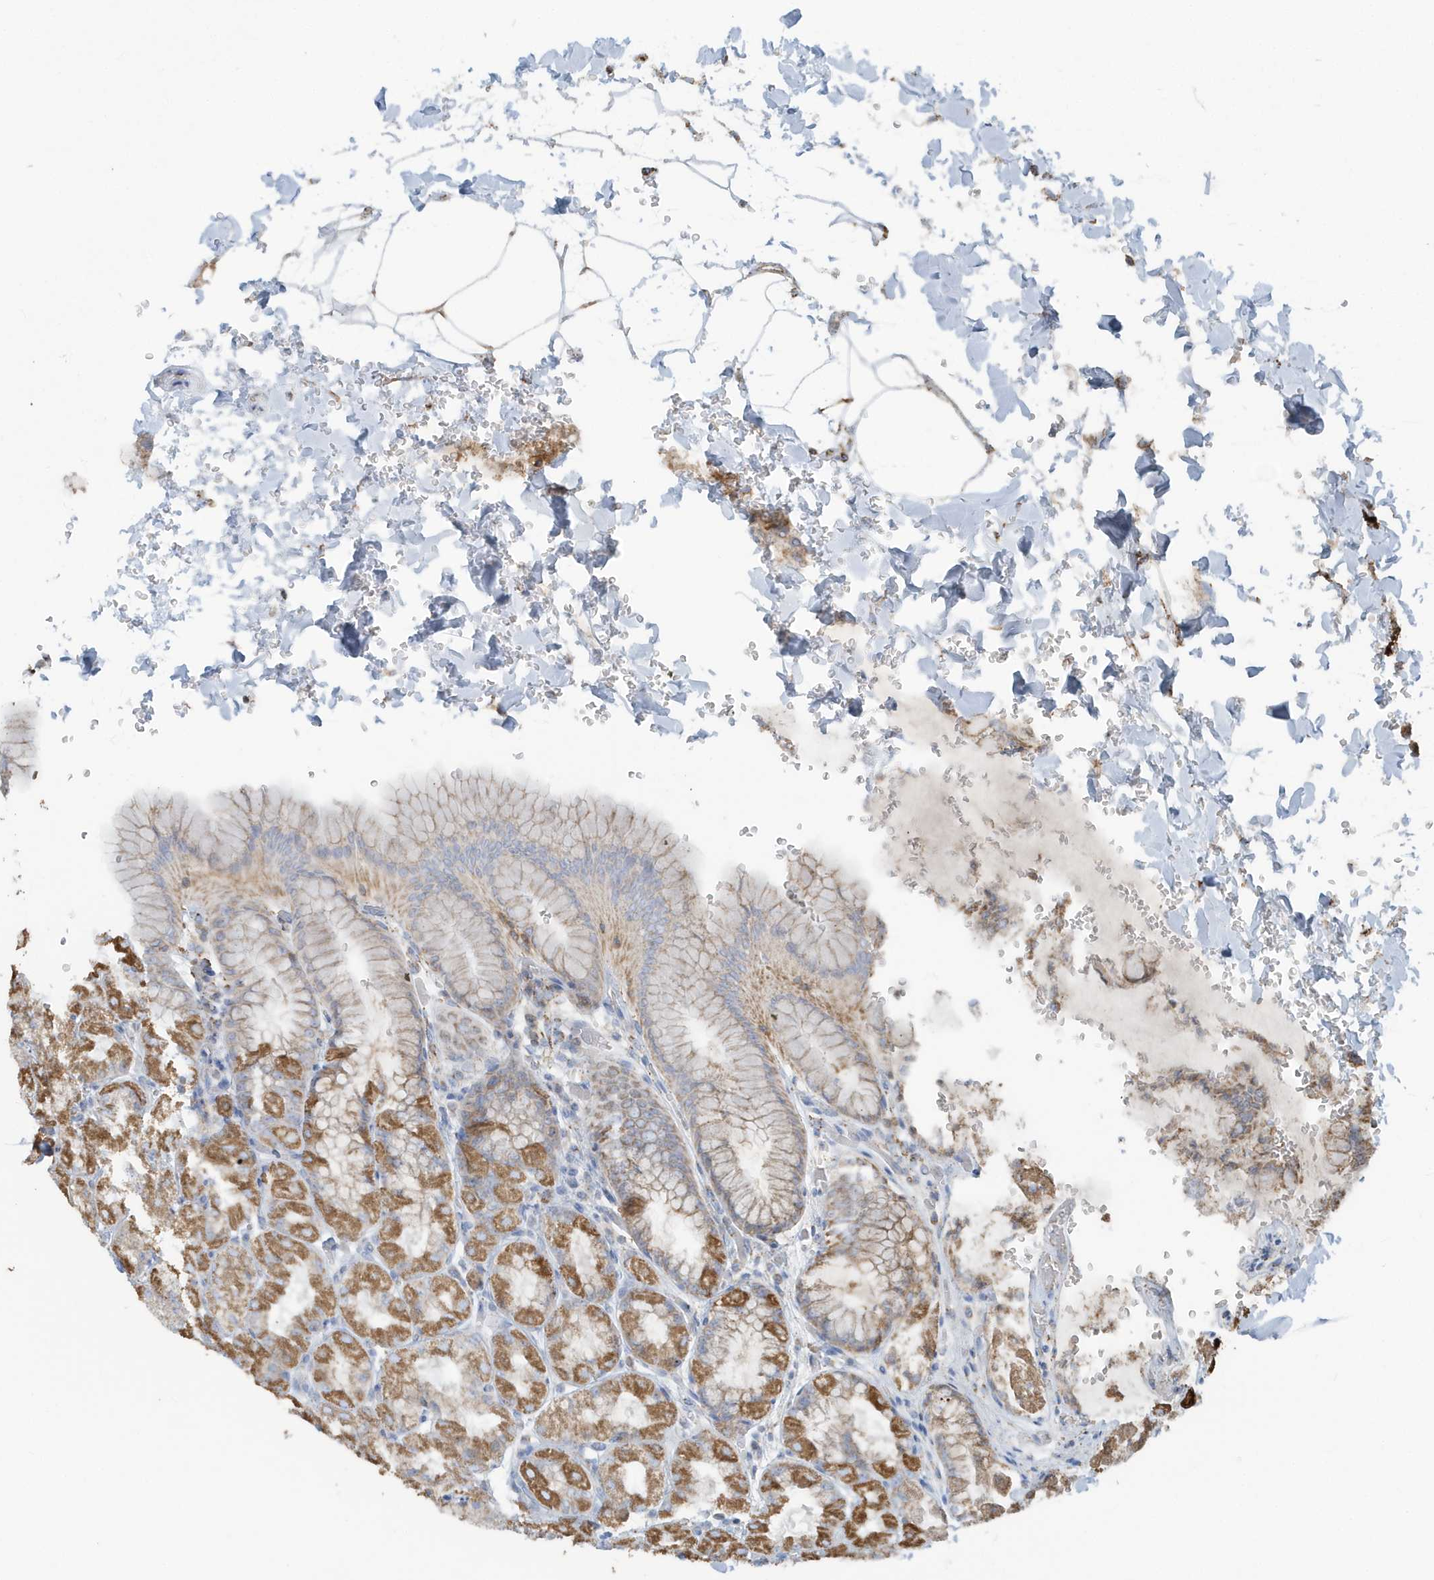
{"staining": {"intensity": "strong", "quantity": "25%-75%", "location": "cytoplasmic/membranous"}, "tissue": "stomach", "cell_type": "Glandular cells", "image_type": "normal", "snomed": [{"axis": "morphology", "description": "Normal tissue, NOS"}, {"axis": "topography", "description": "Stomach"}], "caption": "A high amount of strong cytoplasmic/membranous positivity is appreciated in about 25%-75% of glandular cells in unremarkable stomach. The protein is stained brown, and the nuclei are stained in blue (DAB (3,3'-diaminobenzidine) IHC with brightfield microscopy, high magnification).", "gene": "RAB11FIP3", "patient": {"sex": "male", "age": 42}}